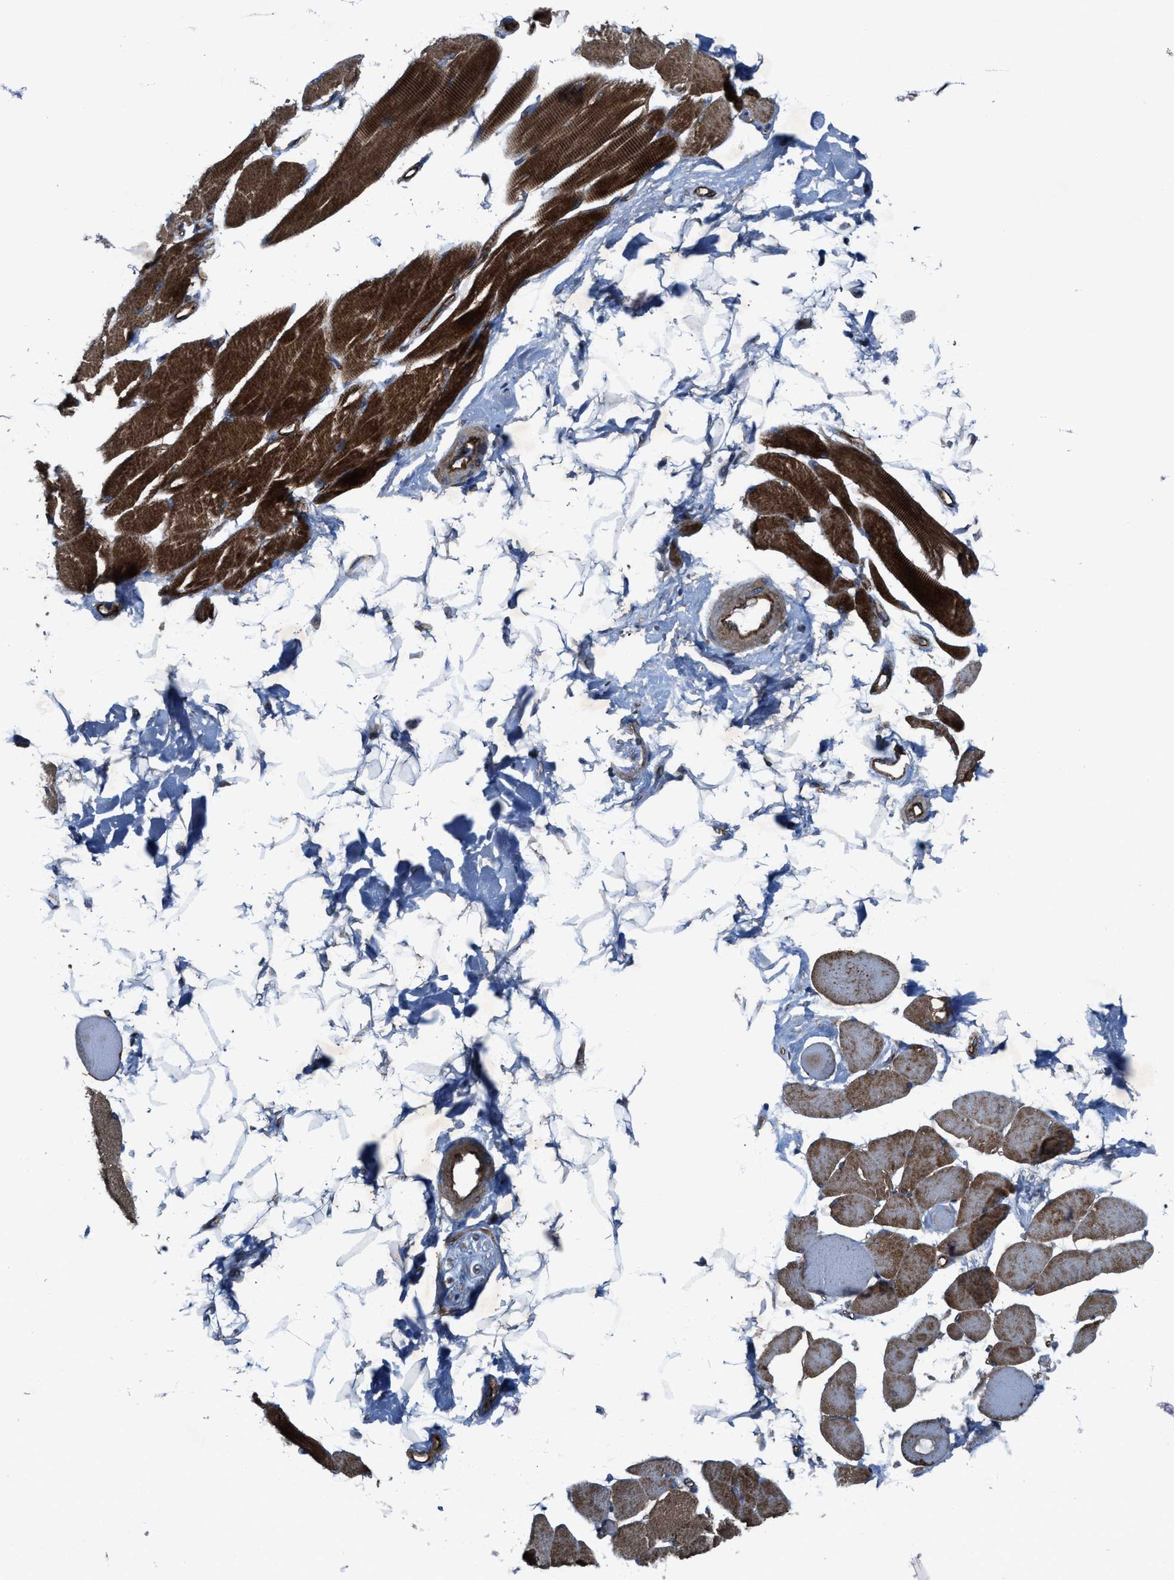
{"staining": {"intensity": "strong", "quantity": ">75%", "location": "cytoplasmic/membranous"}, "tissue": "skeletal muscle", "cell_type": "Myocytes", "image_type": "normal", "snomed": [{"axis": "morphology", "description": "Normal tissue, NOS"}, {"axis": "topography", "description": "Skeletal muscle"}, {"axis": "topography", "description": "Peripheral nerve tissue"}], "caption": "Skeletal muscle stained with DAB (3,3'-diaminobenzidine) IHC reveals high levels of strong cytoplasmic/membranous expression in approximately >75% of myocytes.", "gene": "URGCP", "patient": {"sex": "female", "age": 84}}